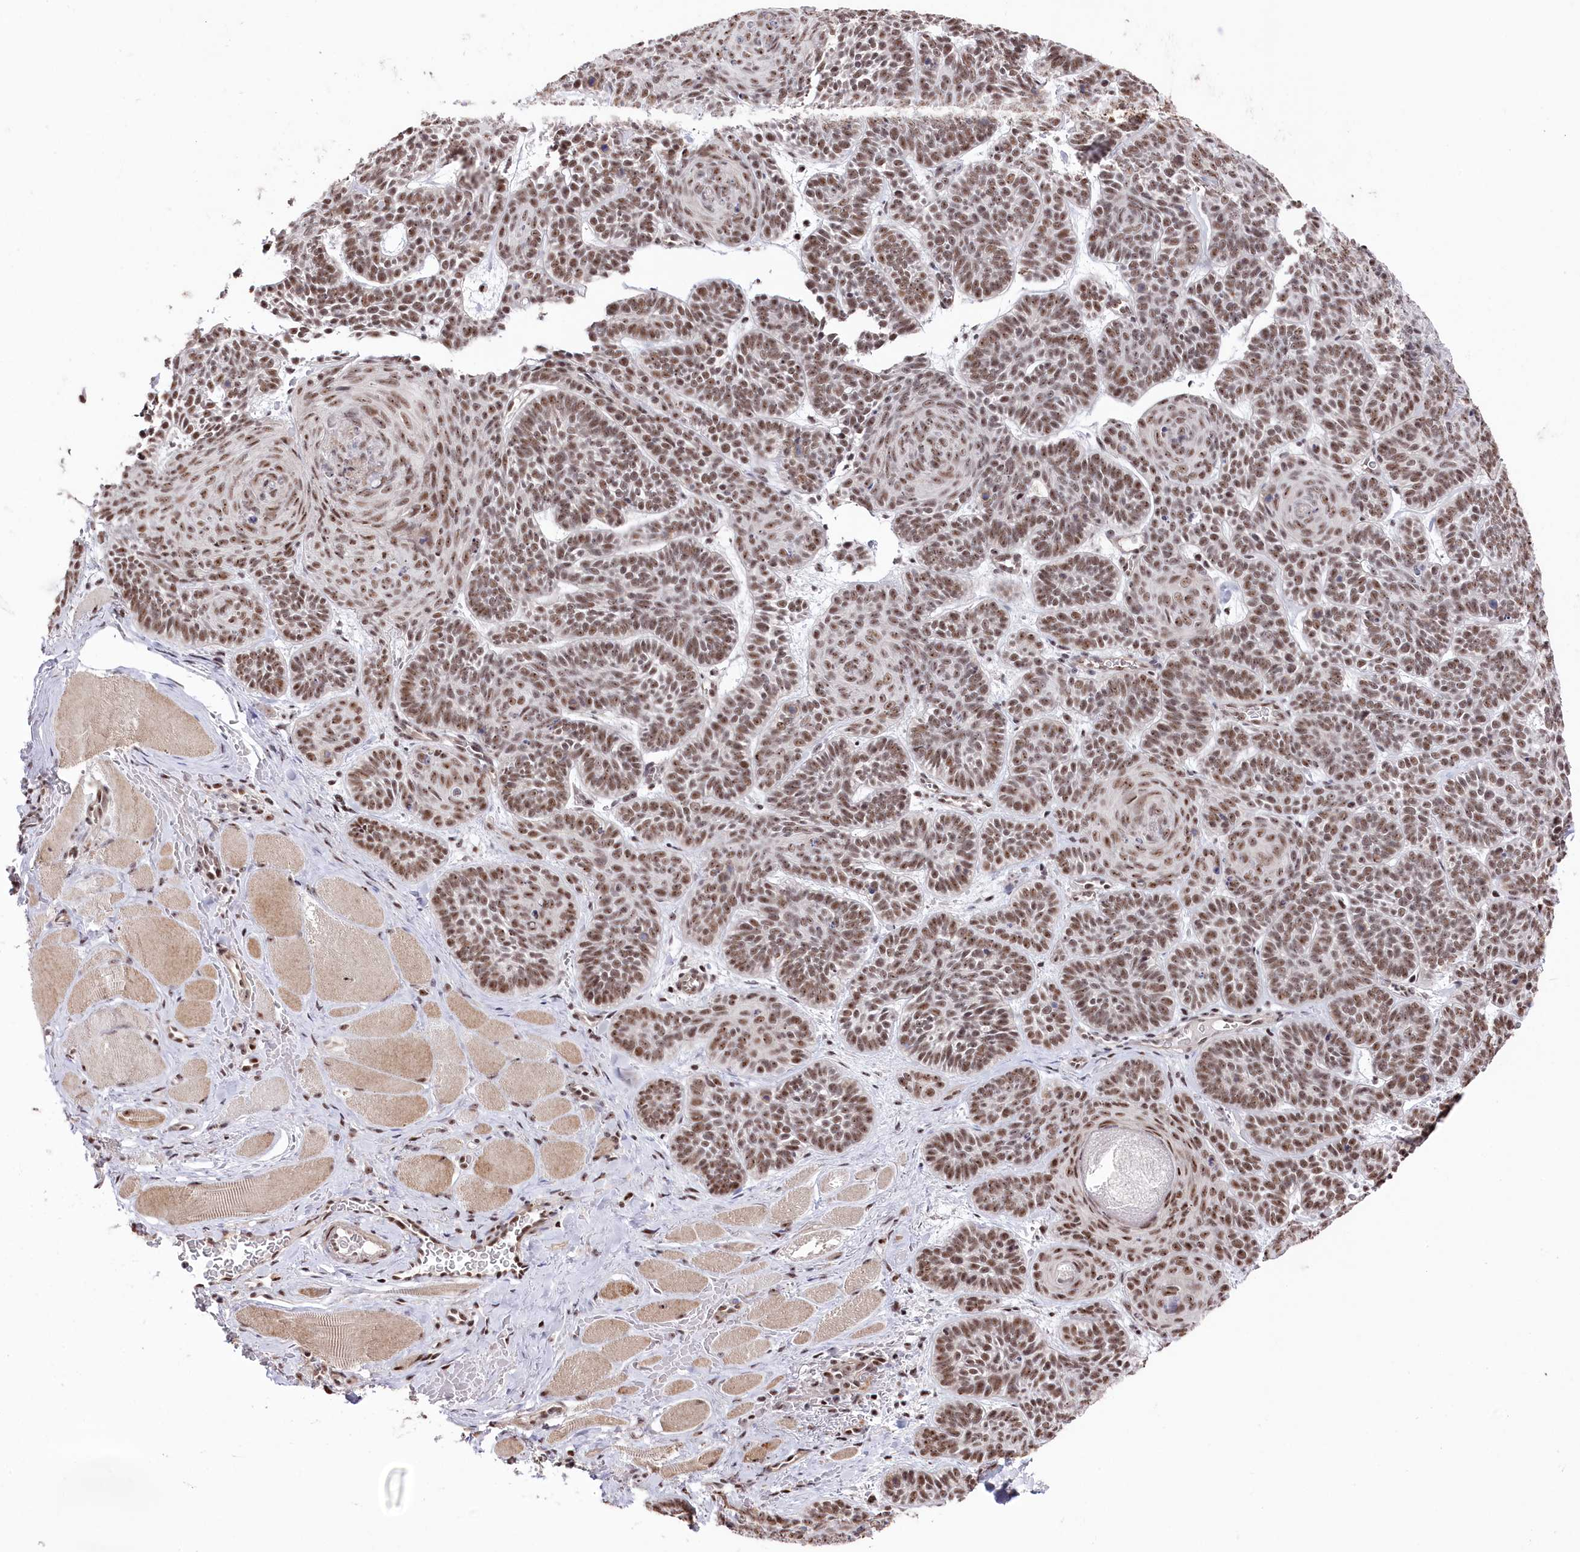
{"staining": {"intensity": "weak", "quantity": ">75%", "location": "nuclear"}, "tissue": "skin cancer", "cell_type": "Tumor cells", "image_type": "cancer", "snomed": [{"axis": "morphology", "description": "Basal cell carcinoma"}, {"axis": "topography", "description": "Skin"}], "caption": "Tumor cells demonstrate low levels of weak nuclear positivity in approximately >75% of cells in human skin cancer.", "gene": "POLR2H", "patient": {"sex": "male", "age": 85}}